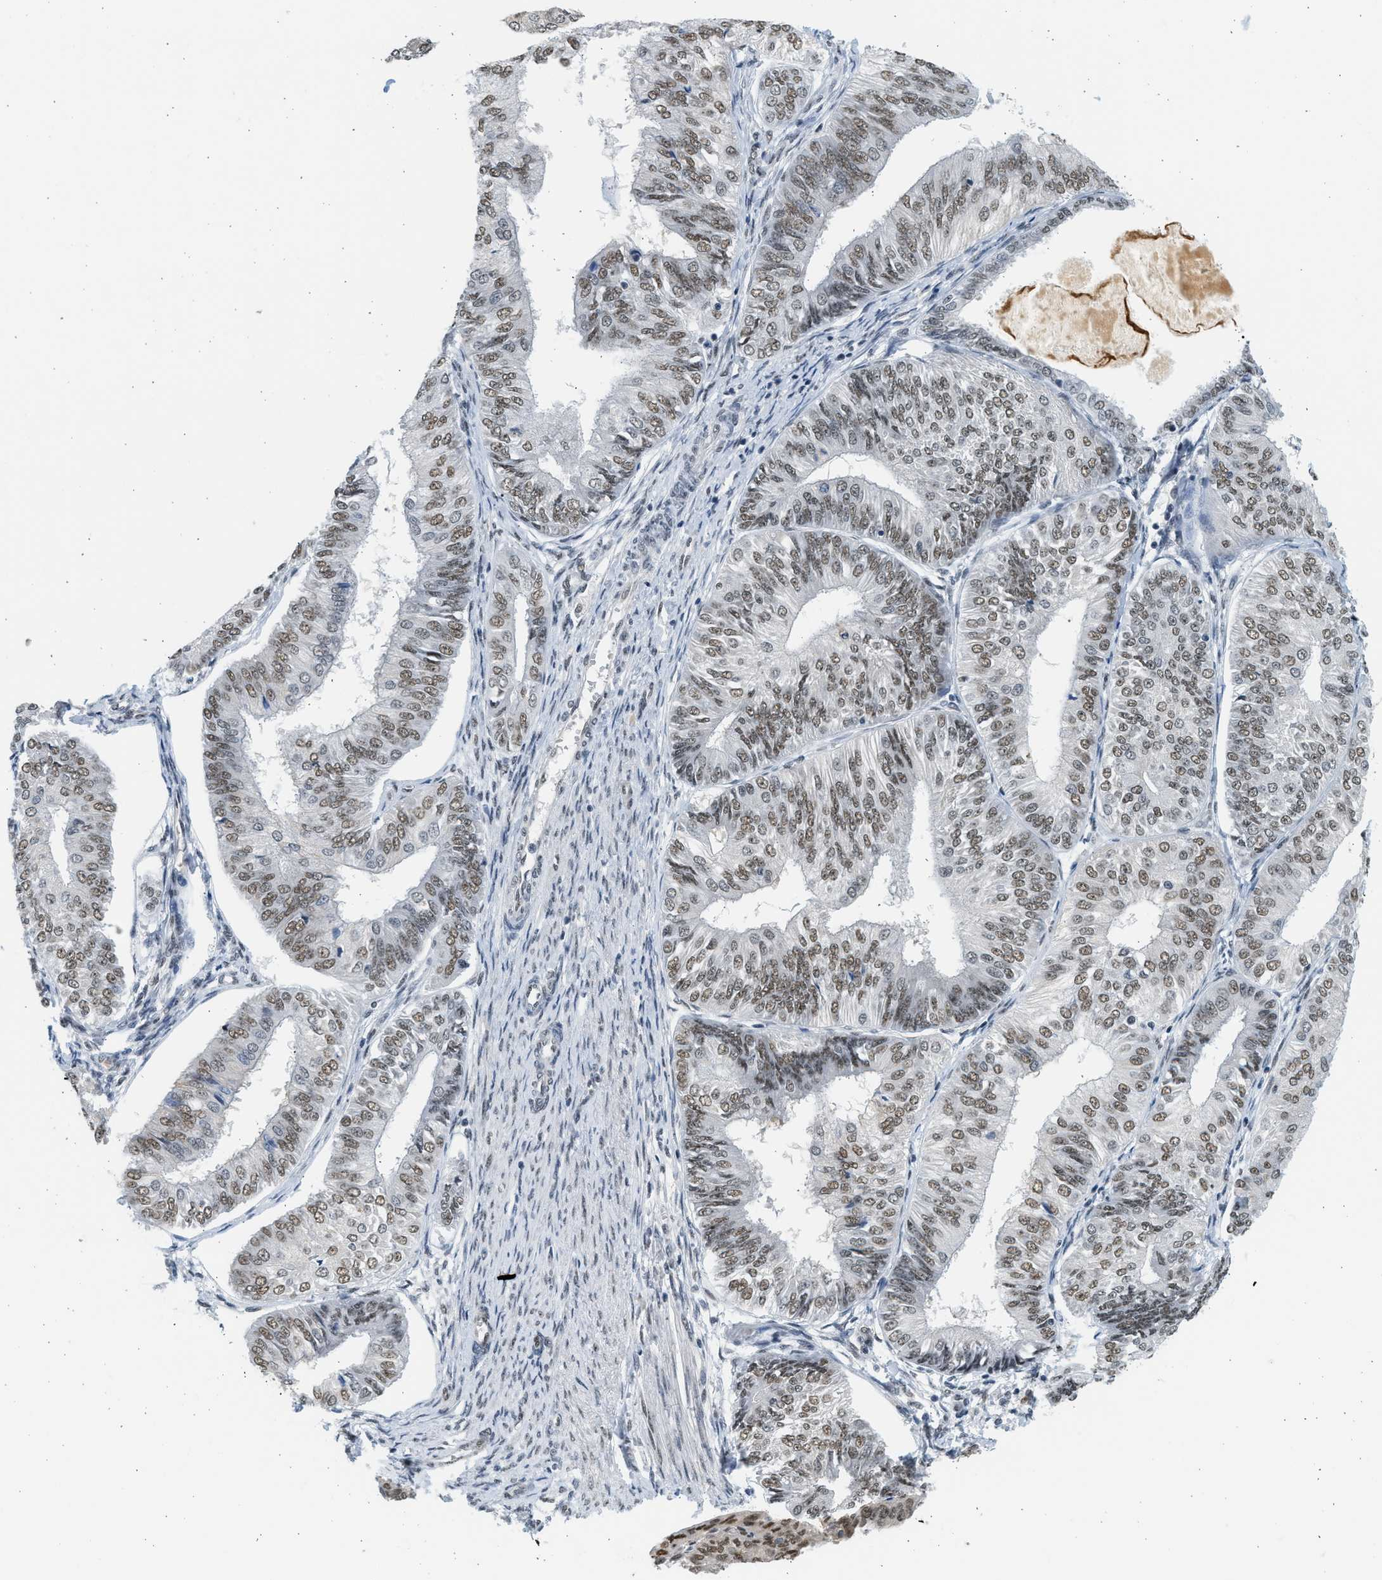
{"staining": {"intensity": "moderate", "quantity": ">75%", "location": "nuclear"}, "tissue": "endometrial cancer", "cell_type": "Tumor cells", "image_type": "cancer", "snomed": [{"axis": "morphology", "description": "Adenocarcinoma, NOS"}, {"axis": "topography", "description": "Endometrium"}], "caption": "Endometrial cancer tissue reveals moderate nuclear expression in about >75% of tumor cells", "gene": "HIPK1", "patient": {"sex": "female", "age": 58}}